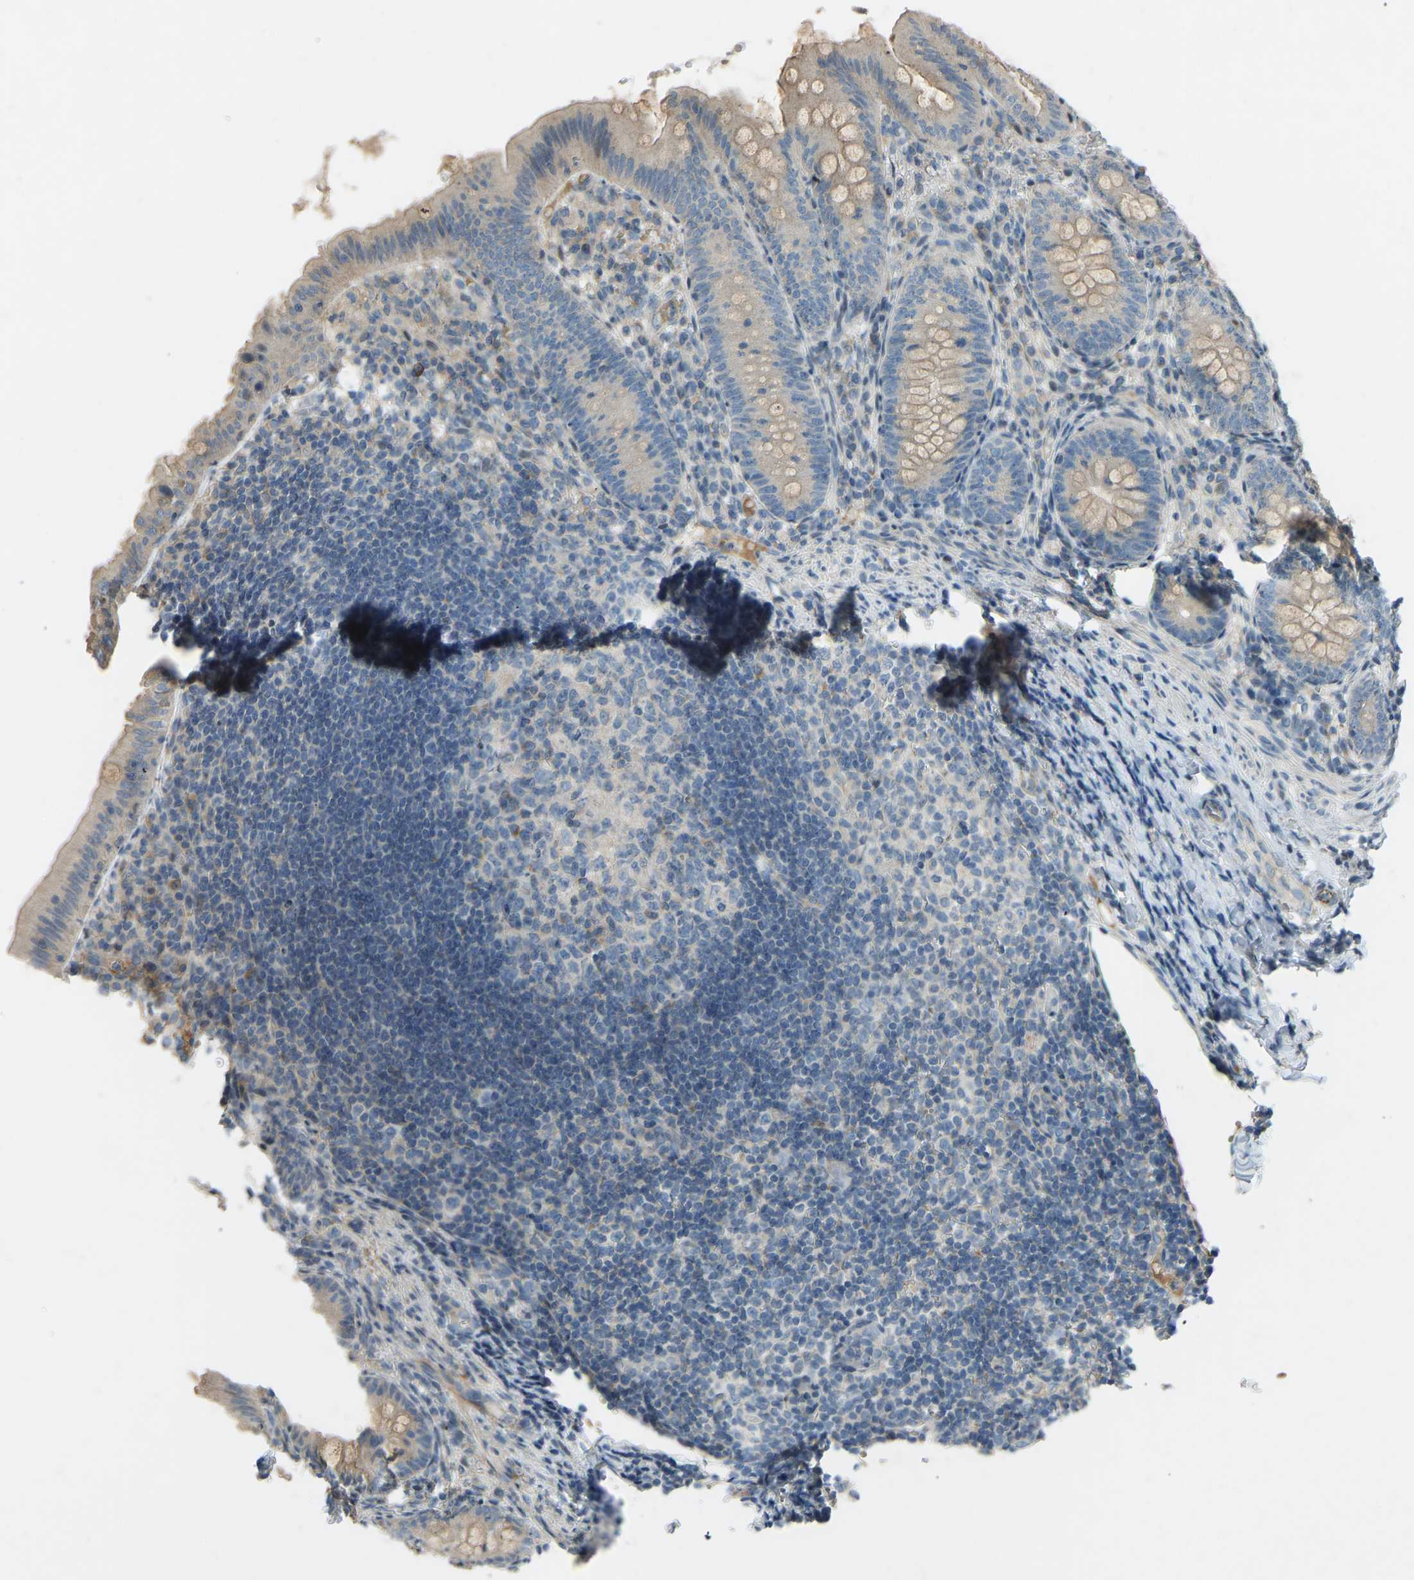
{"staining": {"intensity": "weak", "quantity": "25%-75%", "location": "cytoplasmic/membranous"}, "tissue": "appendix", "cell_type": "Glandular cells", "image_type": "normal", "snomed": [{"axis": "morphology", "description": "Normal tissue, NOS"}, {"axis": "topography", "description": "Appendix"}], "caption": "Appendix stained for a protein (brown) displays weak cytoplasmic/membranous positive staining in approximately 25%-75% of glandular cells.", "gene": "FBLN2", "patient": {"sex": "male", "age": 1}}